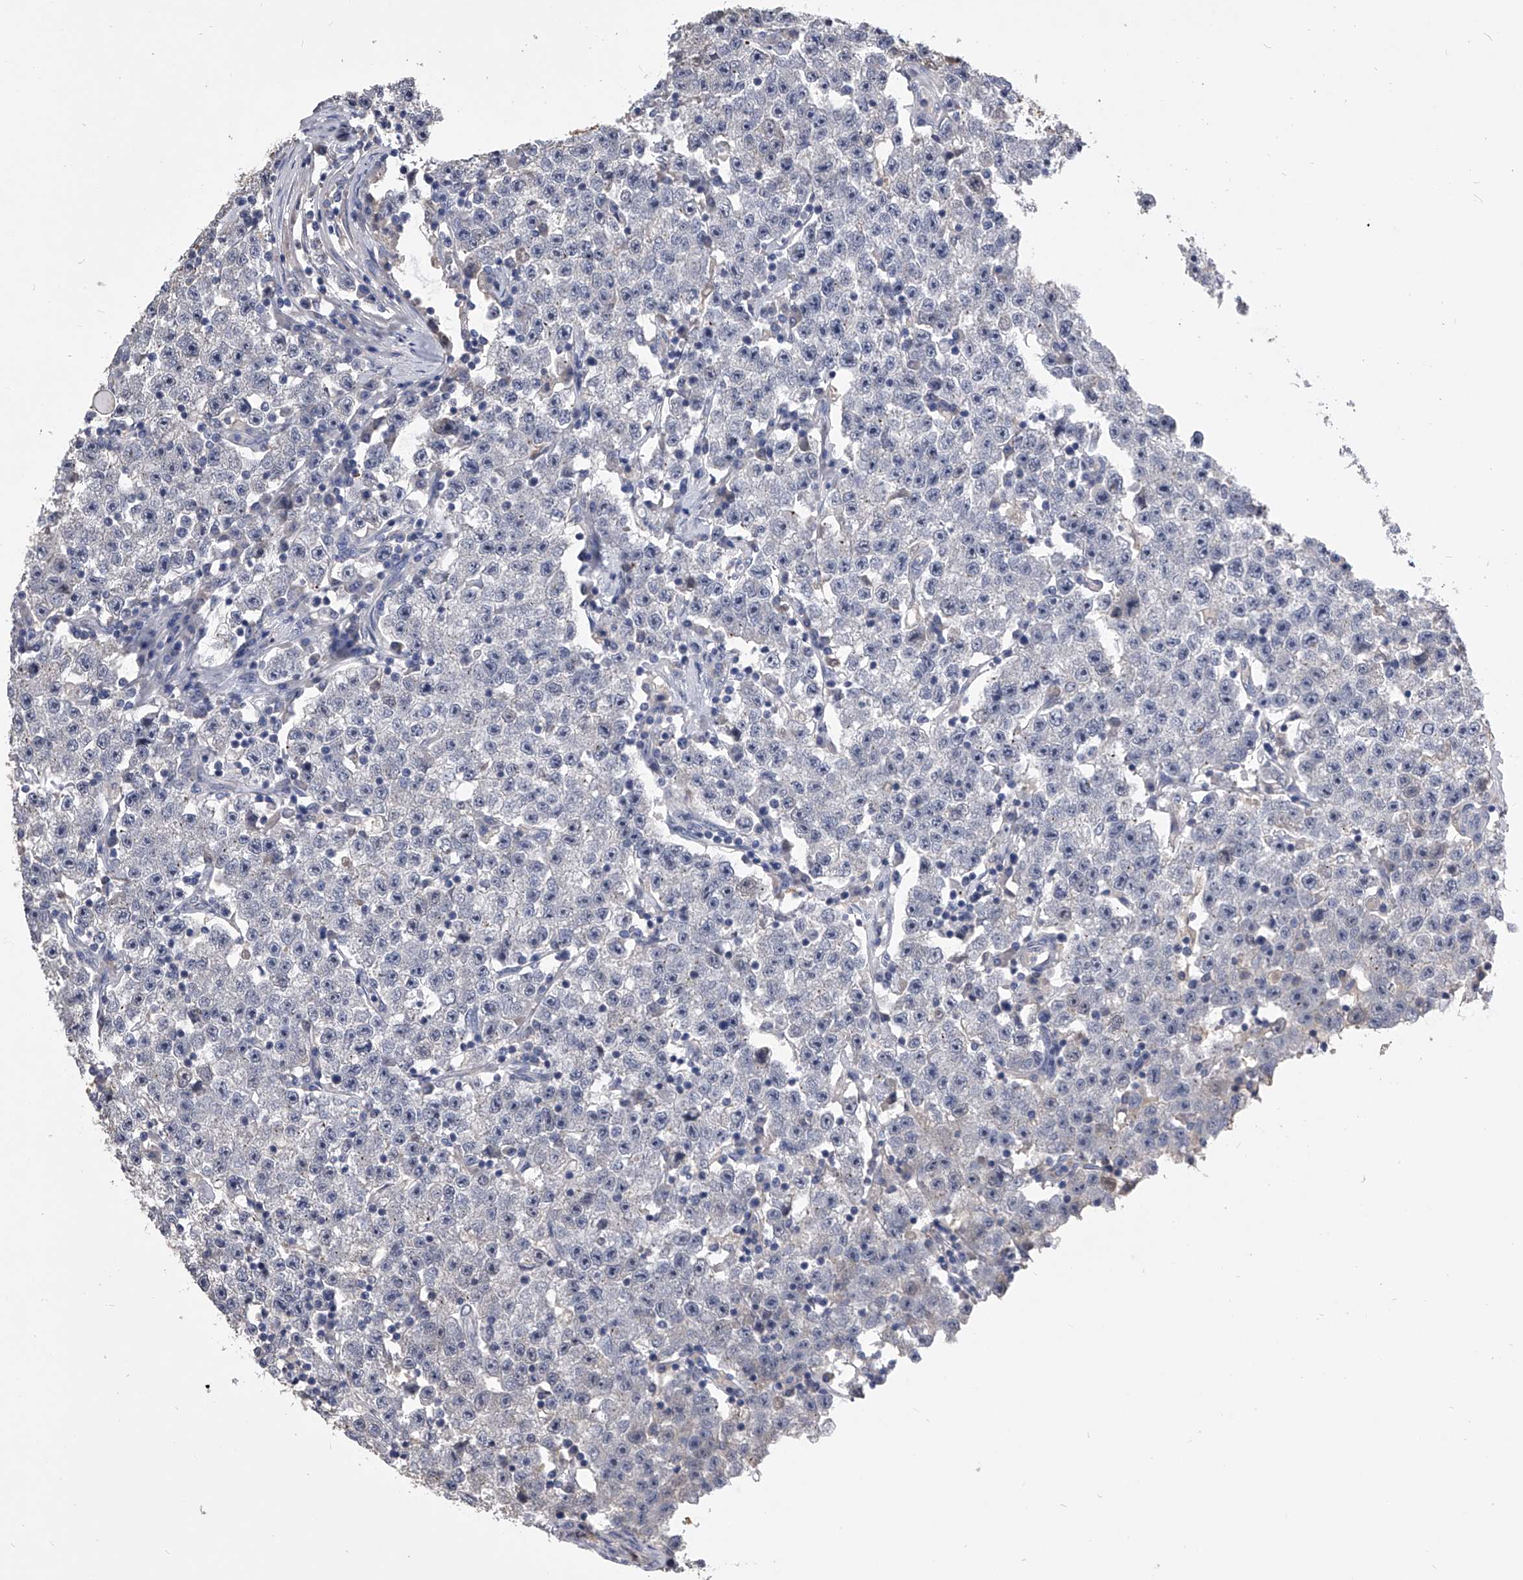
{"staining": {"intensity": "negative", "quantity": "none", "location": "none"}, "tissue": "testis cancer", "cell_type": "Tumor cells", "image_type": "cancer", "snomed": [{"axis": "morphology", "description": "Seminoma, NOS"}, {"axis": "topography", "description": "Testis"}], "caption": "High magnification brightfield microscopy of testis cancer (seminoma) stained with DAB (3,3'-diaminobenzidine) (brown) and counterstained with hematoxylin (blue): tumor cells show no significant expression.", "gene": "MDN1", "patient": {"sex": "male", "age": 22}}